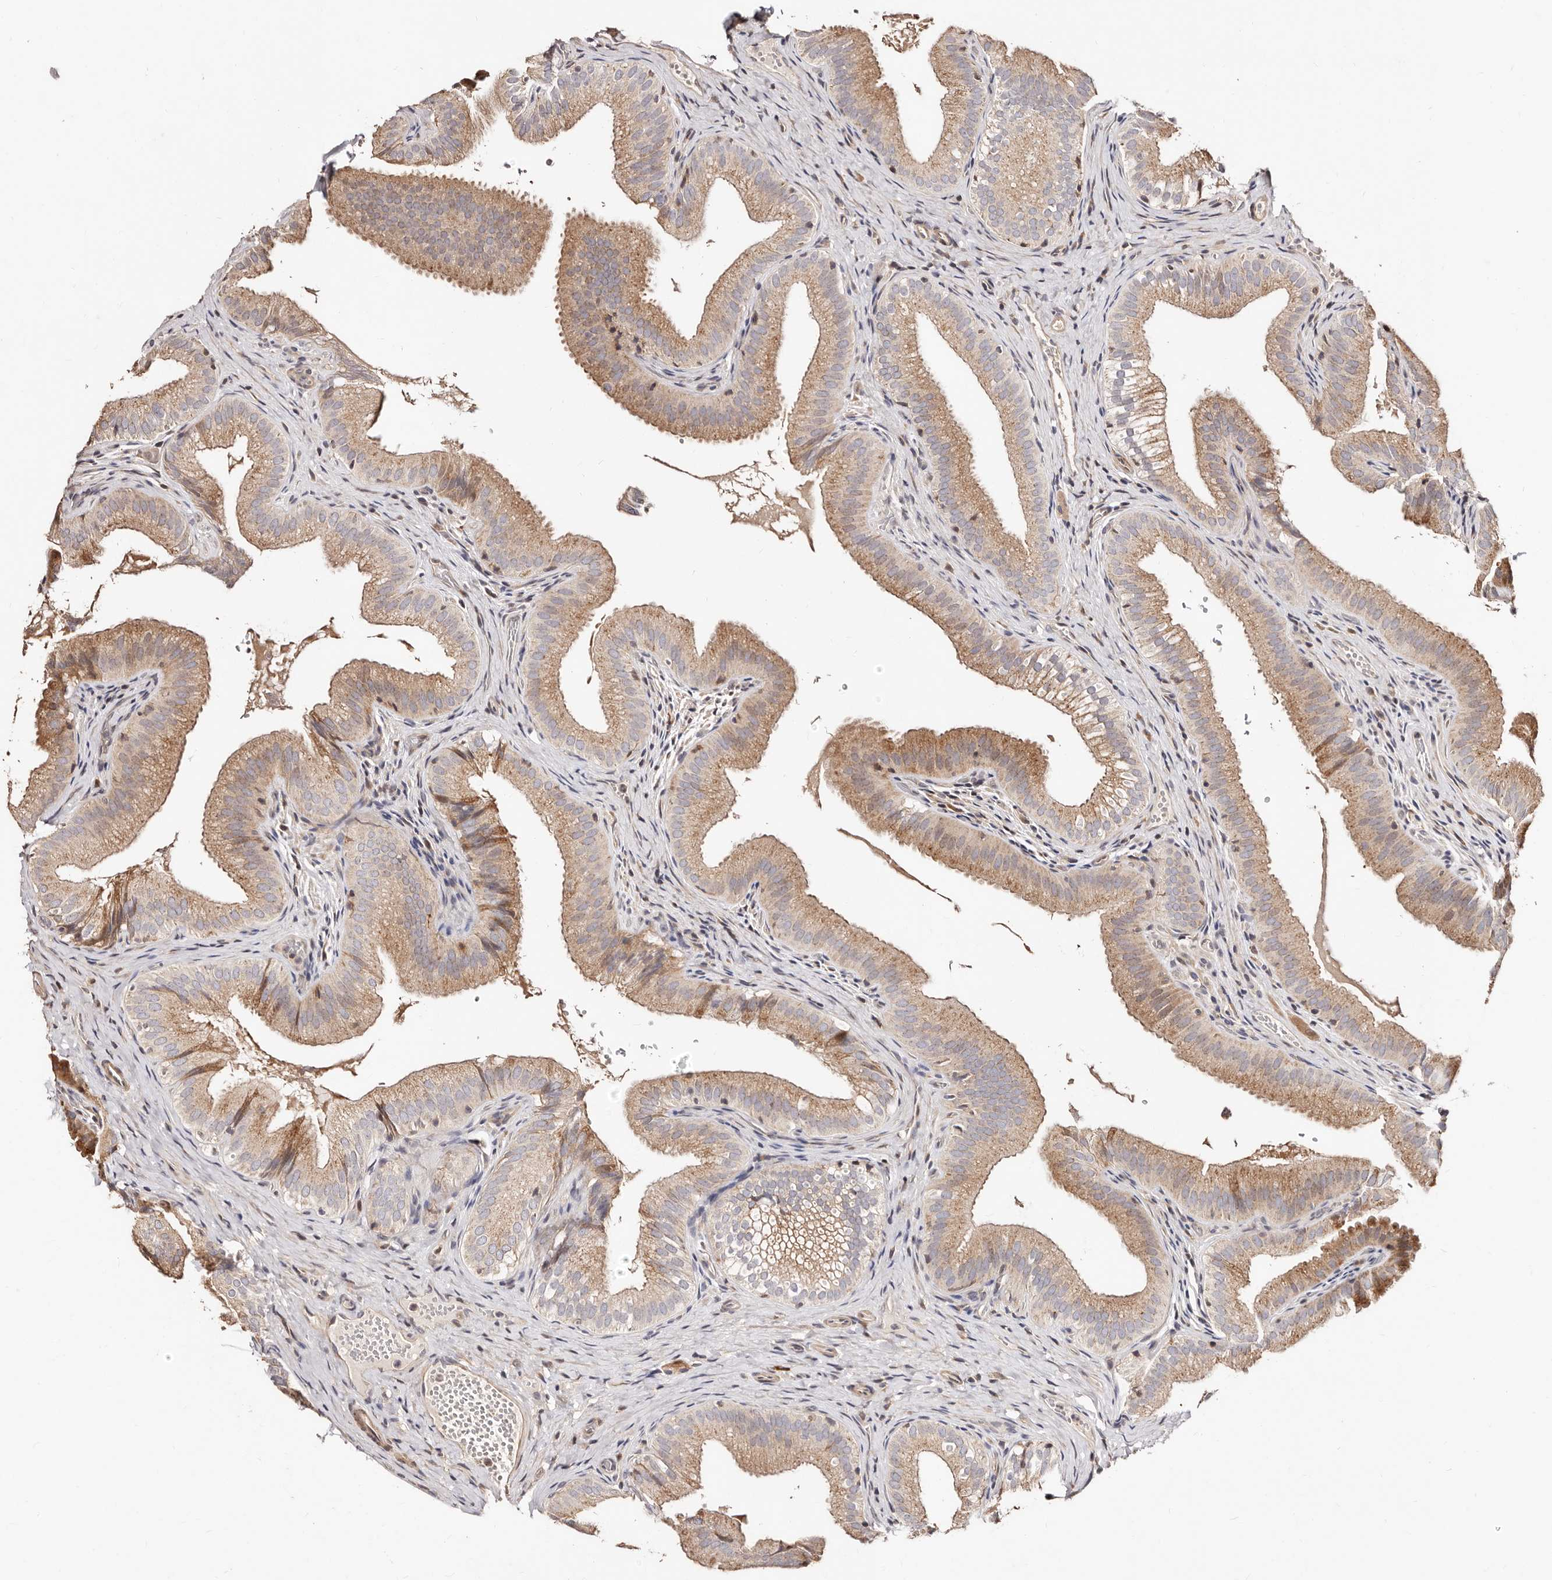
{"staining": {"intensity": "moderate", "quantity": ">75%", "location": "cytoplasmic/membranous"}, "tissue": "gallbladder", "cell_type": "Glandular cells", "image_type": "normal", "snomed": [{"axis": "morphology", "description": "Normal tissue, NOS"}, {"axis": "topography", "description": "Gallbladder"}], "caption": "Unremarkable gallbladder shows moderate cytoplasmic/membranous staining in about >75% of glandular cells, visualized by immunohistochemistry. The staining is performed using DAB (3,3'-diaminobenzidine) brown chromogen to label protein expression. The nuclei are counter-stained blue using hematoxylin.", "gene": "APOL6", "patient": {"sex": "female", "age": 30}}